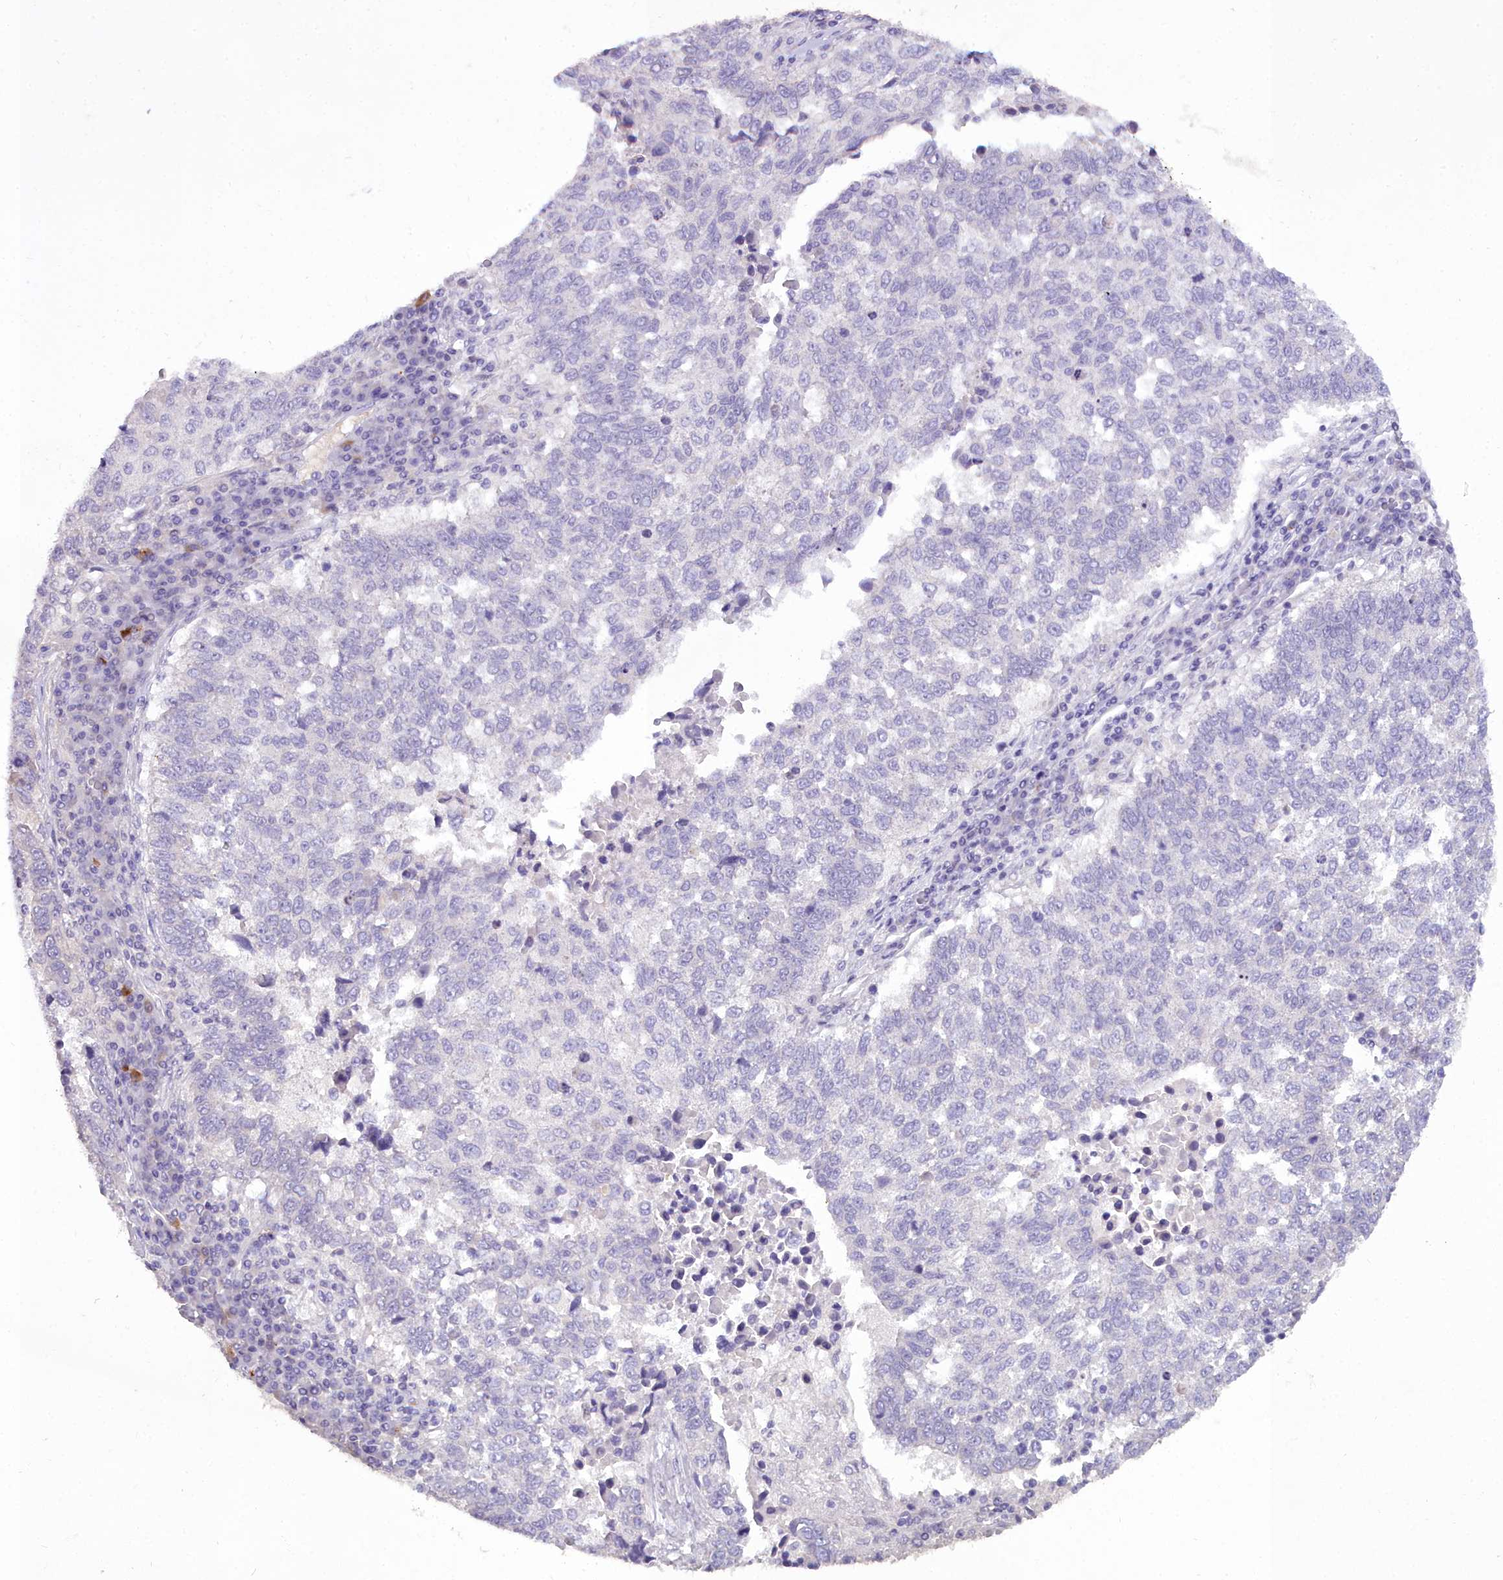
{"staining": {"intensity": "negative", "quantity": "none", "location": "none"}, "tissue": "lung cancer", "cell_type": "Tumor cells", "image_type": "cancer", "snomed": [{"axis": "morphology", "description": "Squamous cell carcinoma, NOS"}, {"axis": "topography", "description": "Lung"}], "caption": "Tumor cells are negative for brown protein staining in lung squamous cell carcinoma. (DAB immunohistochemistry with hematoxylin counter stain).", "gene": "OSTN", "patient": {"sex": "male", "age": 73}}